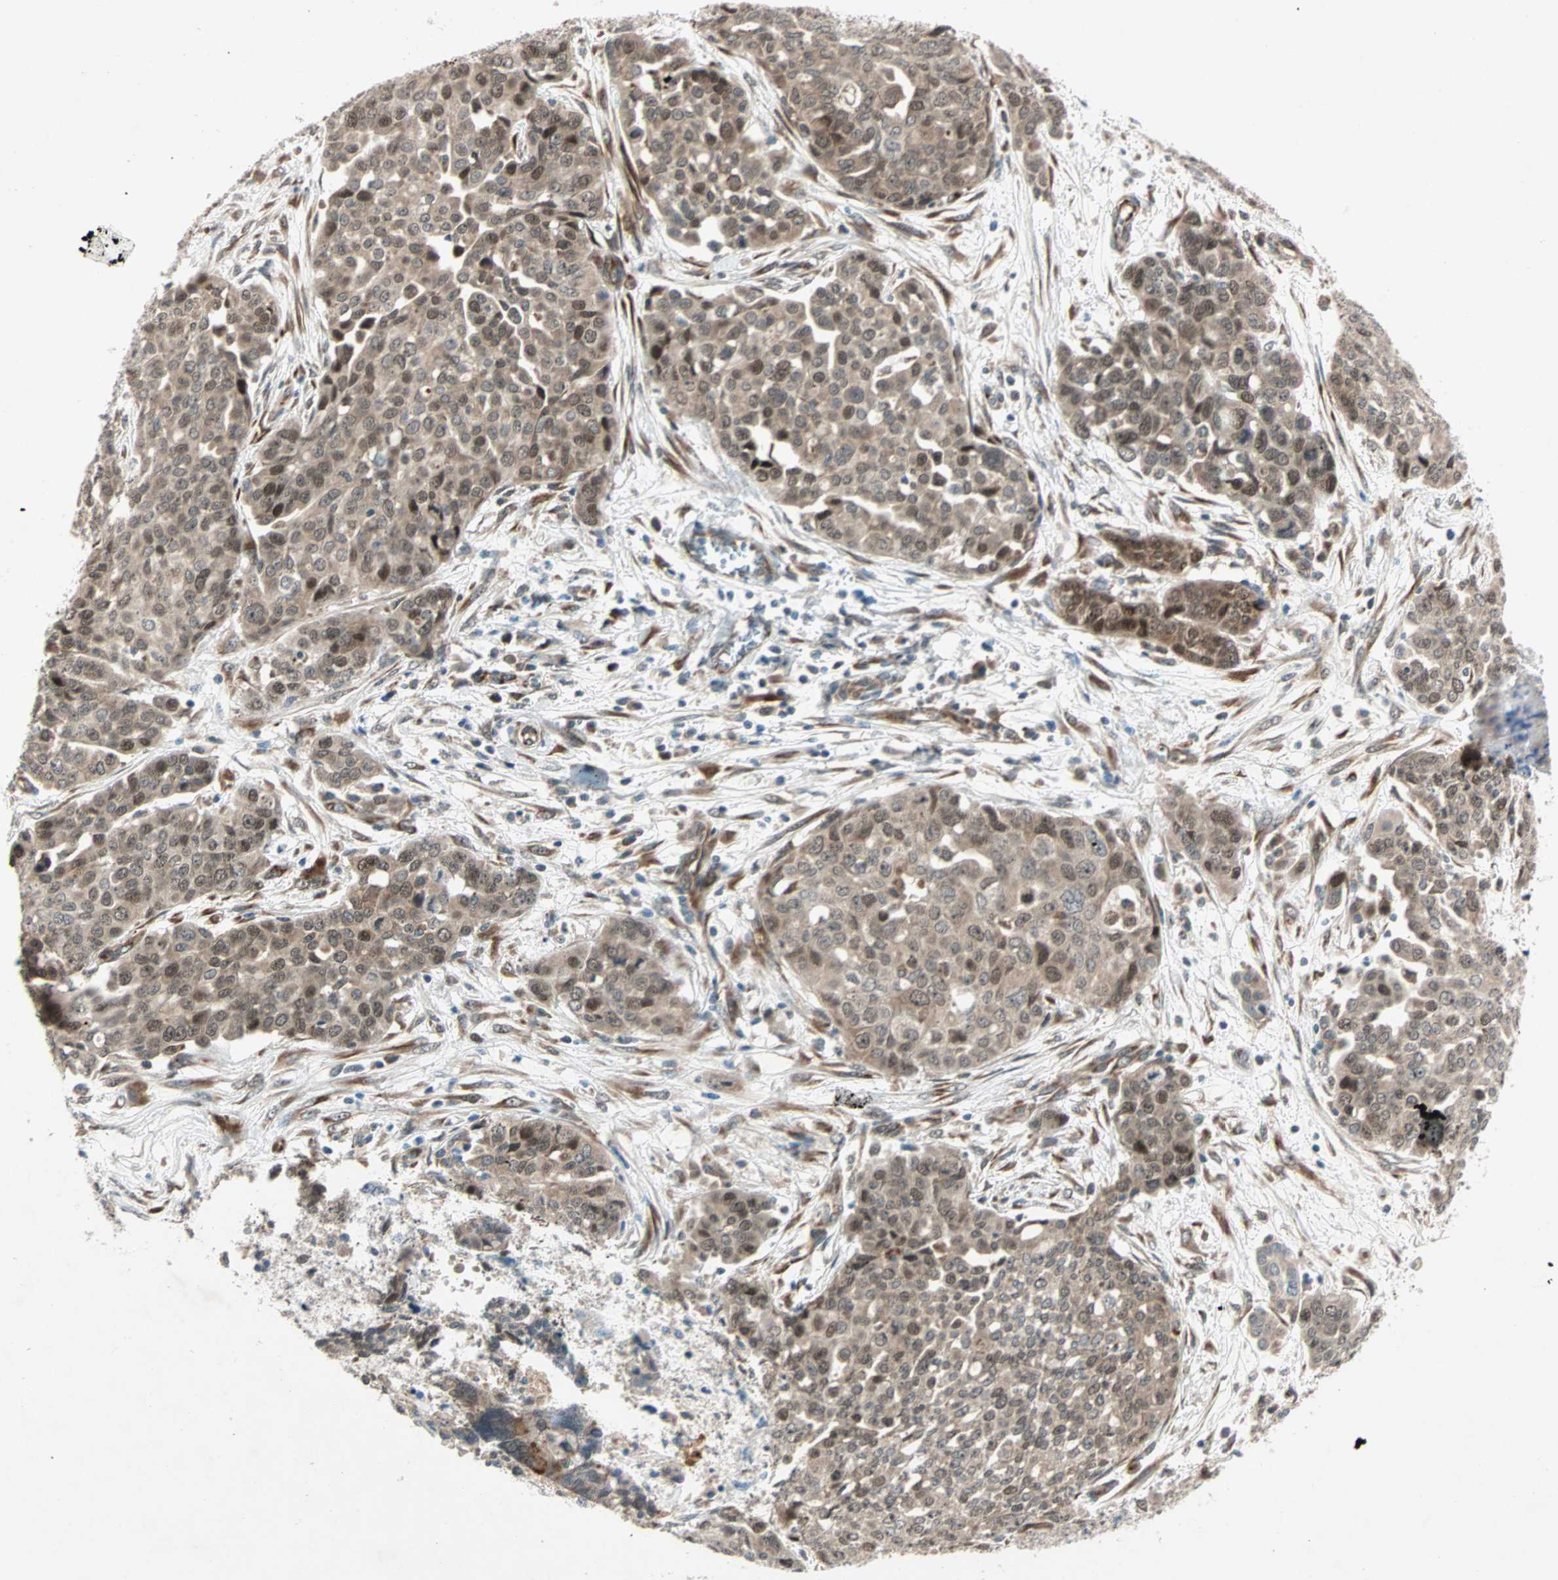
{"staining": {"intensity": "moderate", "quantity": ">75%", "location": "cytoplasmic/membranous,nuclear"}, "tissue": "ovarian cancer", "cell_type": "Tumor cells", "image_type": "cancer", "snomed": [{"axis": "morphology", "description": "Cystadenocarcinoma, serous, NOS"}, {"axis": "topography", "description": "Soft tissue"}, {"axis": "topography", "description": "Ovary"}], "caption": "The immunohistochemical stain highlights moderate cytoplasmic/membranous and nuclear expression in tumor cells of serous cystadenocarcinoma (ovarian) tissue.", "gene": "ZNF37A", "patient": {"sex": "female", "age": 57}}